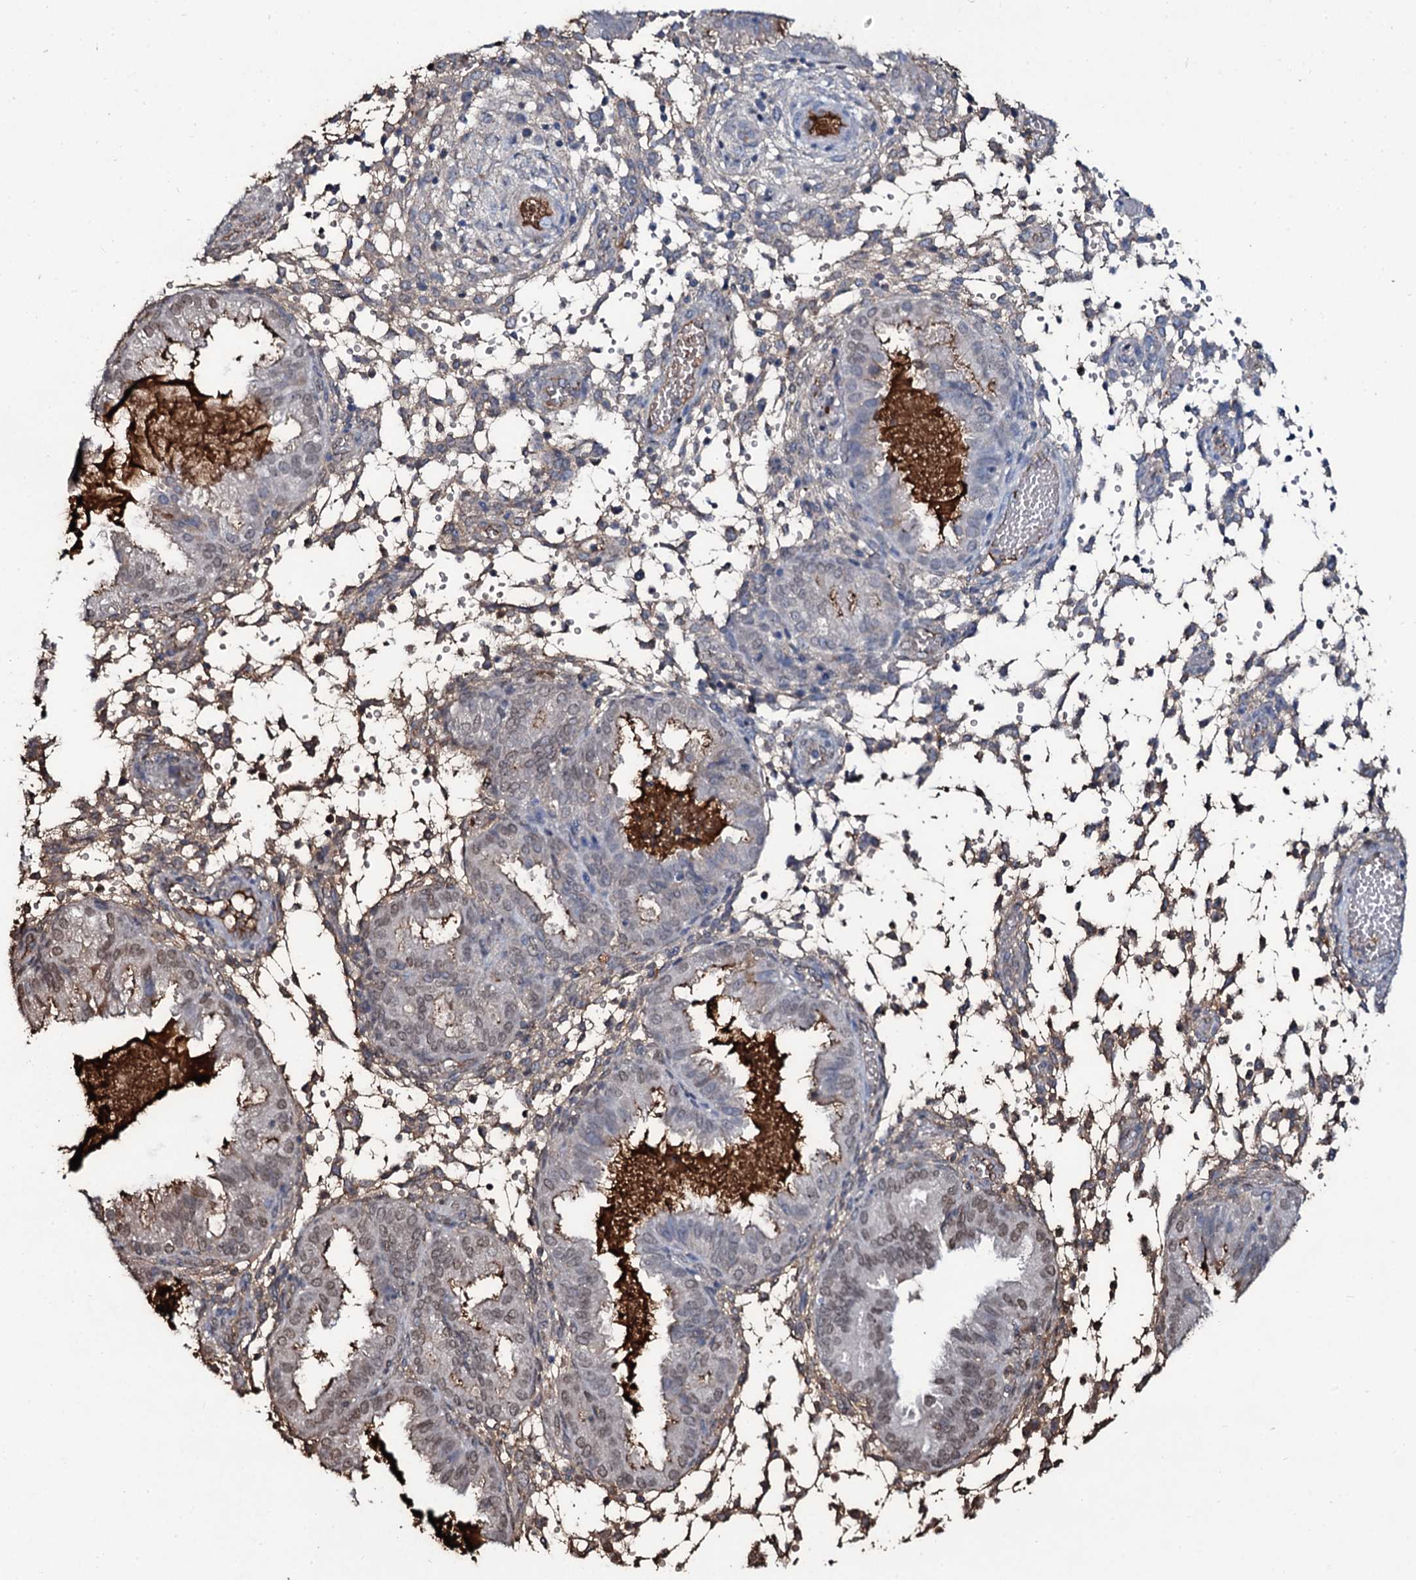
{"staining": {"intensity": "moderate", "quantity": "<25%", "location": "cytoplasmic/membranous"}, "tissue": "endometrium", "cell_type": "Cells in endometrial stroma", "image_type": "normal", "snomed": [{"axis": "morphology", "description": "Normal tissue, NOS"}, {"axis": "topography", "description": "Endometrium"}], "caption": "Immunohistochemistry (IHC) (DAB) staining of benign human endometrium exhibits moderate cytoplasmic/membranous protein expression in approximately <25% of cells in endometrial stroma.", "gene": "EDN1", "patient": {"sex": "female", "age": 33}}